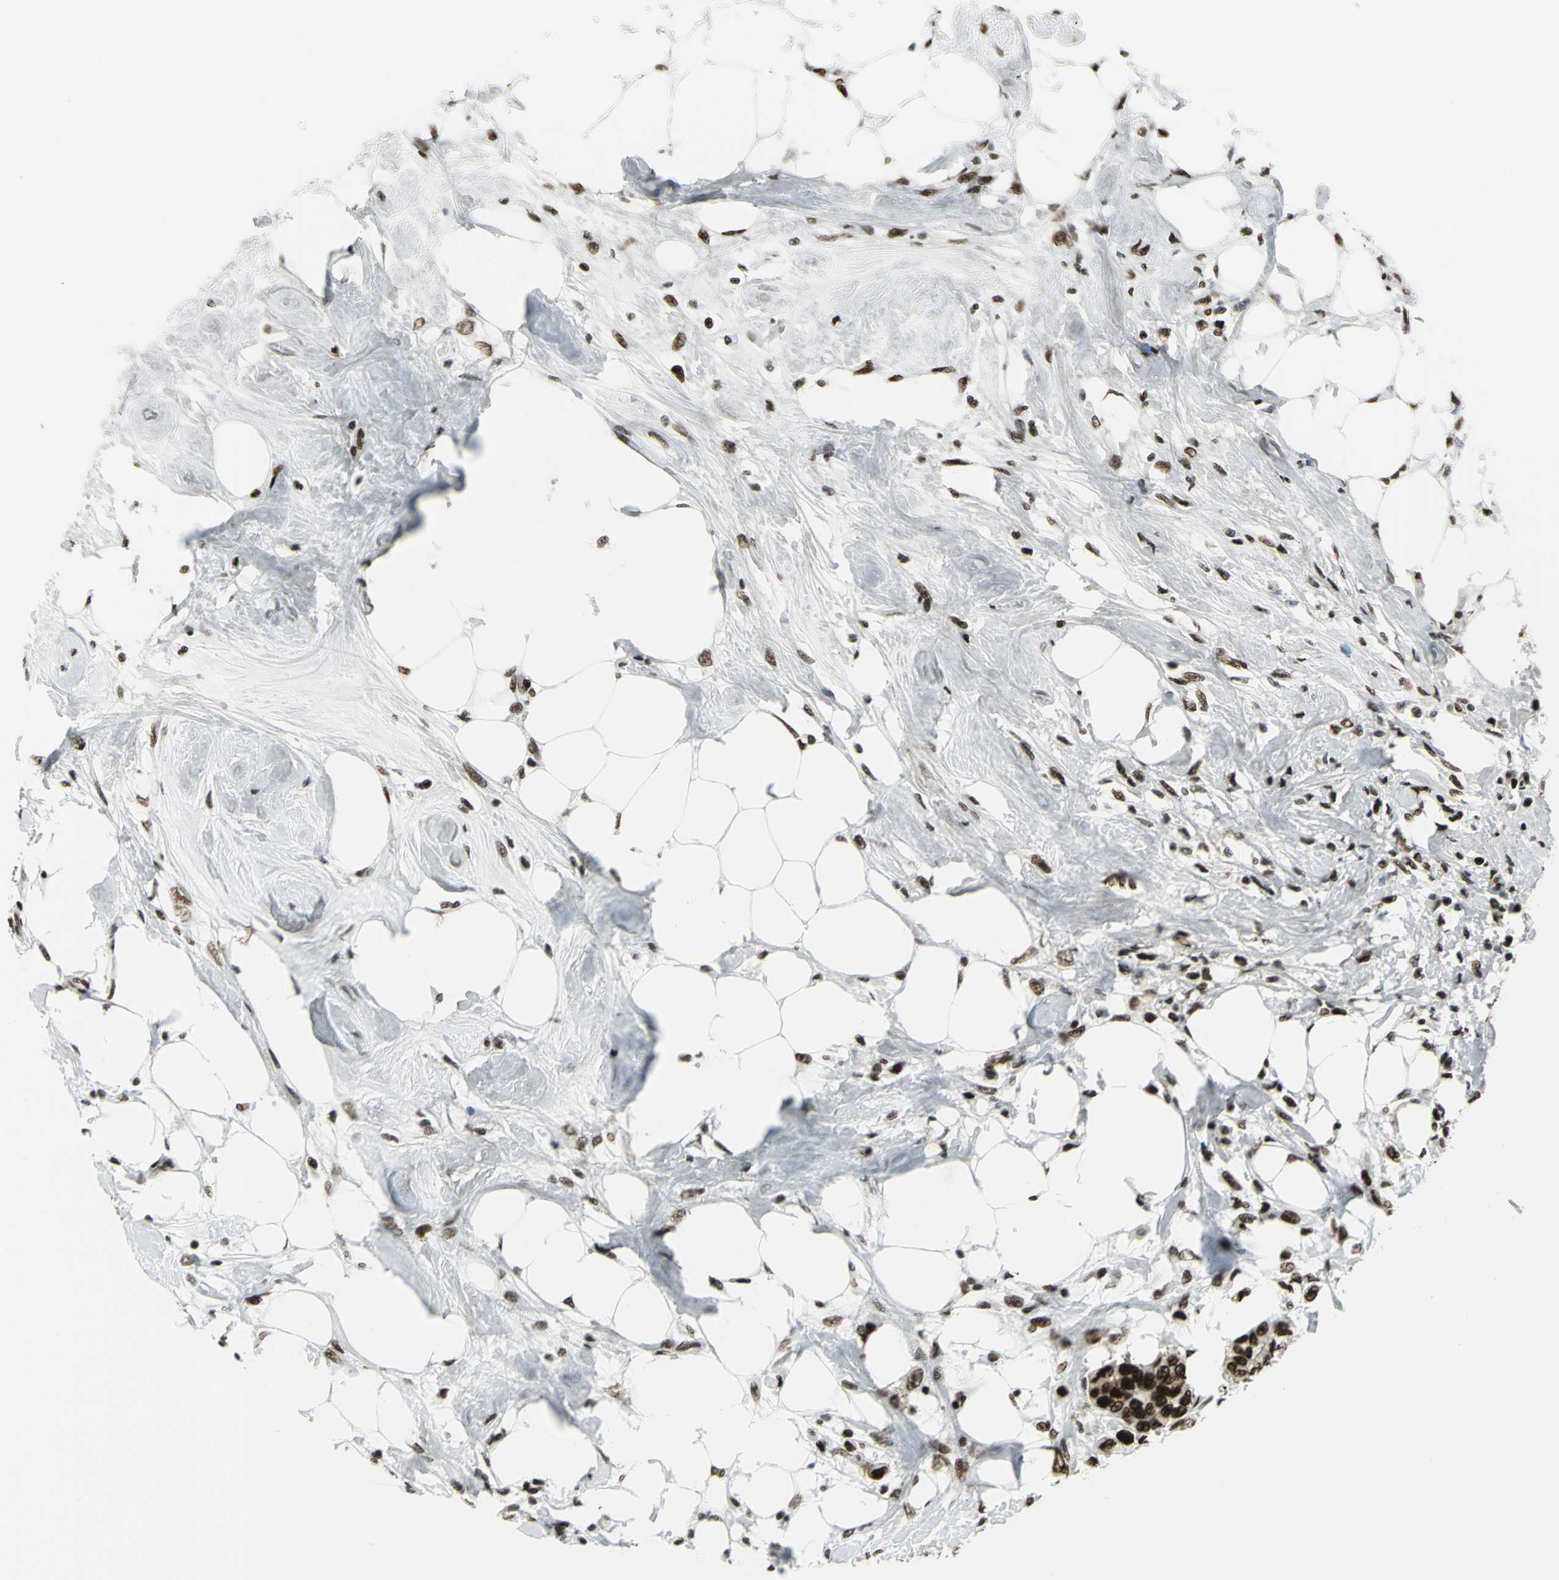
{"staining": {"intensity": "strong", "quantity": ">75%", "location": "nuclear"}, "tissue": "breast cancer", "cell_type": "Tumor cells", "image_type": "cancer", "snomed": [{"axis": "morphology", "description": "Normal tissue, NOS"}, {"axis": "morphology", "description": "Duct carcinoma"}, {"axis": "topography", "description": "Breast"}], "caption": "Brown immunohistochemical staining in breast cancer (invasive ductal carcinoma) reveals strong nuclear expression in approximately >75% of tumor cells. (brown staining indicates protein expression, while blue staining denotes nuclei).", "gene": "SMARCA4", "patient": {"sex": "female", "age": 49}}